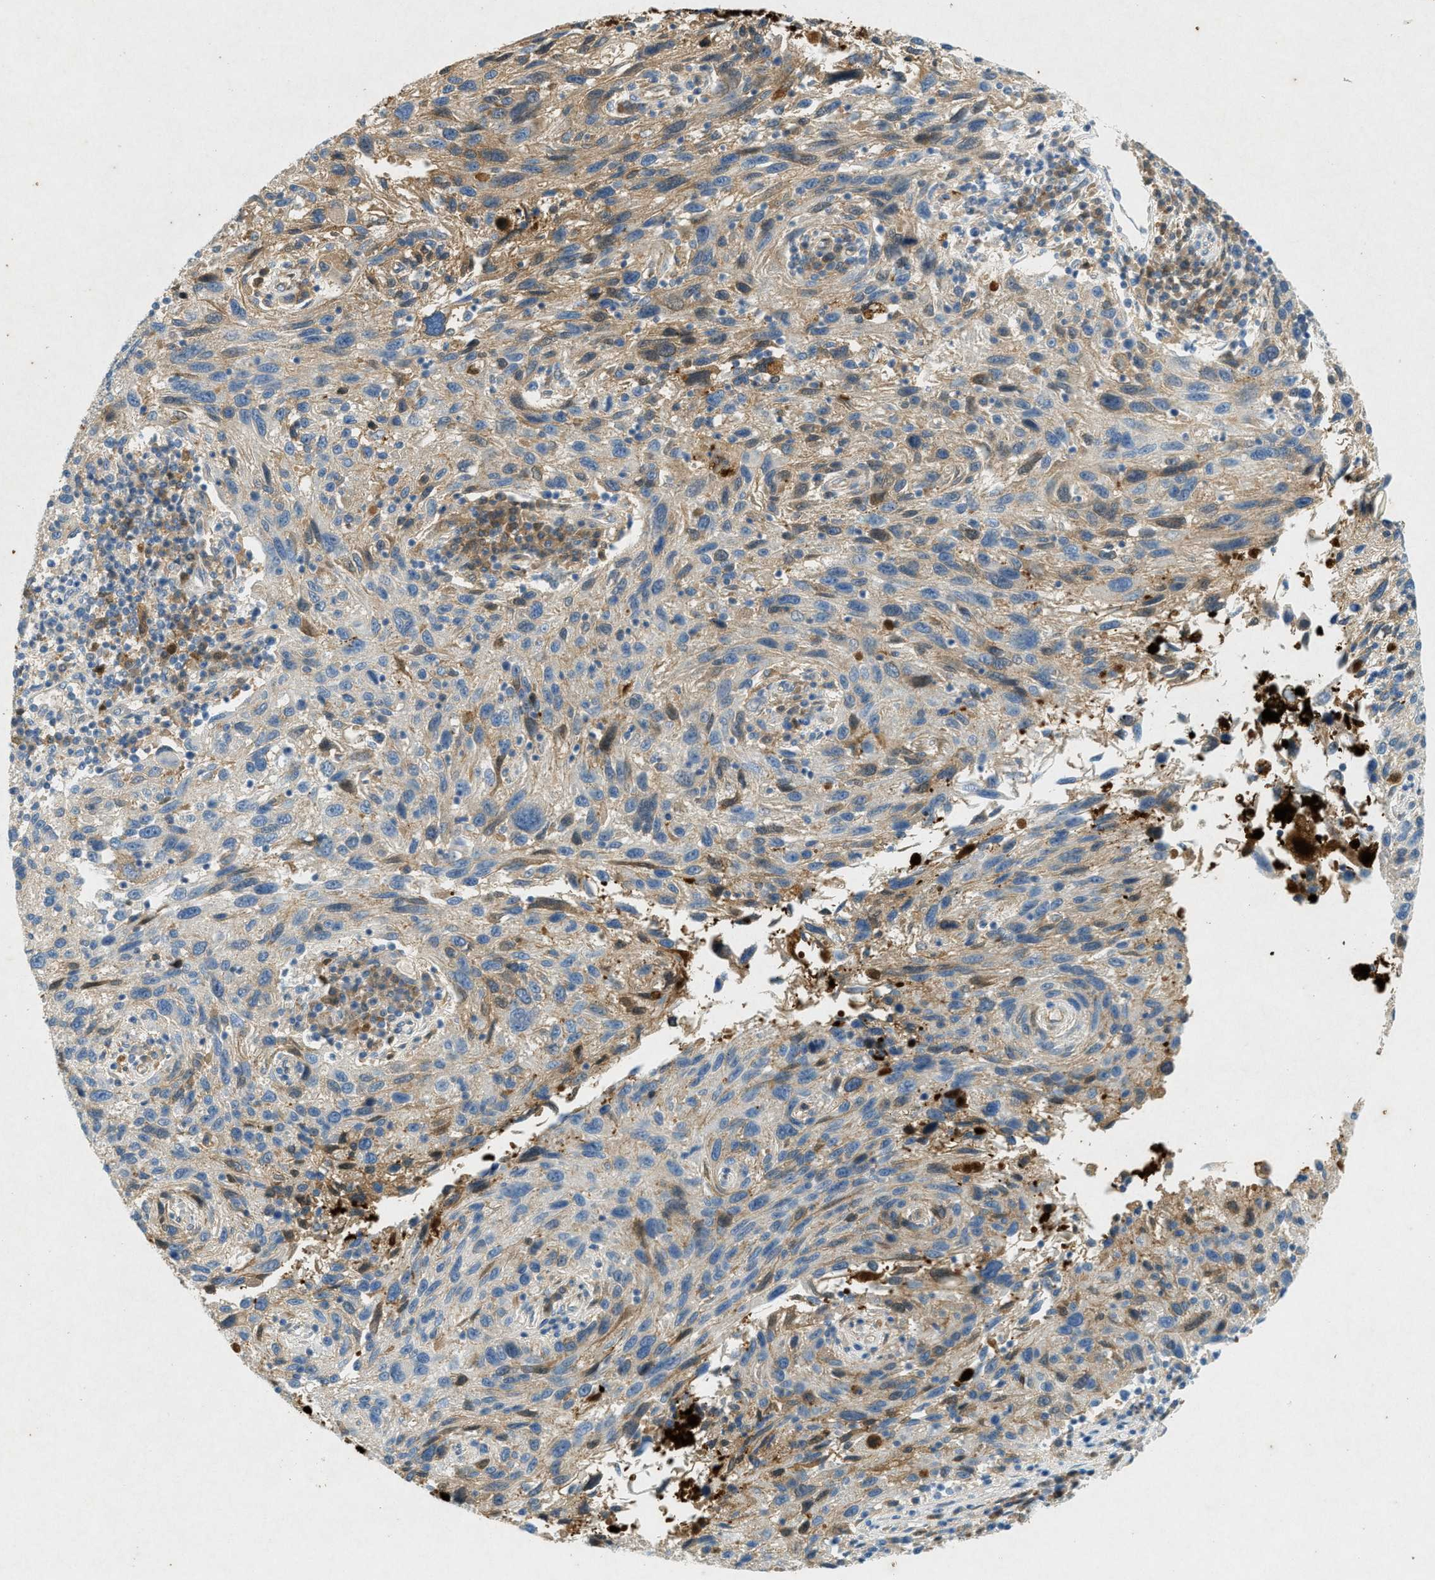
{"staining": {"intensity": "weak", "quantity": "25%-75%", "location": "cytoplasmic/membranous"}, "tissue": "melanoma", "cell_type": "Tumor cells", "image_type": "cancer", "snomed": [{"axis": "morphology", "description": "Malignant melanoma, NOS"}, {"axis": "topography", "description": "Skin"}], "caption": "Protein analysis of malignant melanoma tissue reveals weak cytoplasmic/membranous staining in about 25%-75% of tumor cells.", "gene": "F2", "patient": {"sex": "male", "age": 53}}